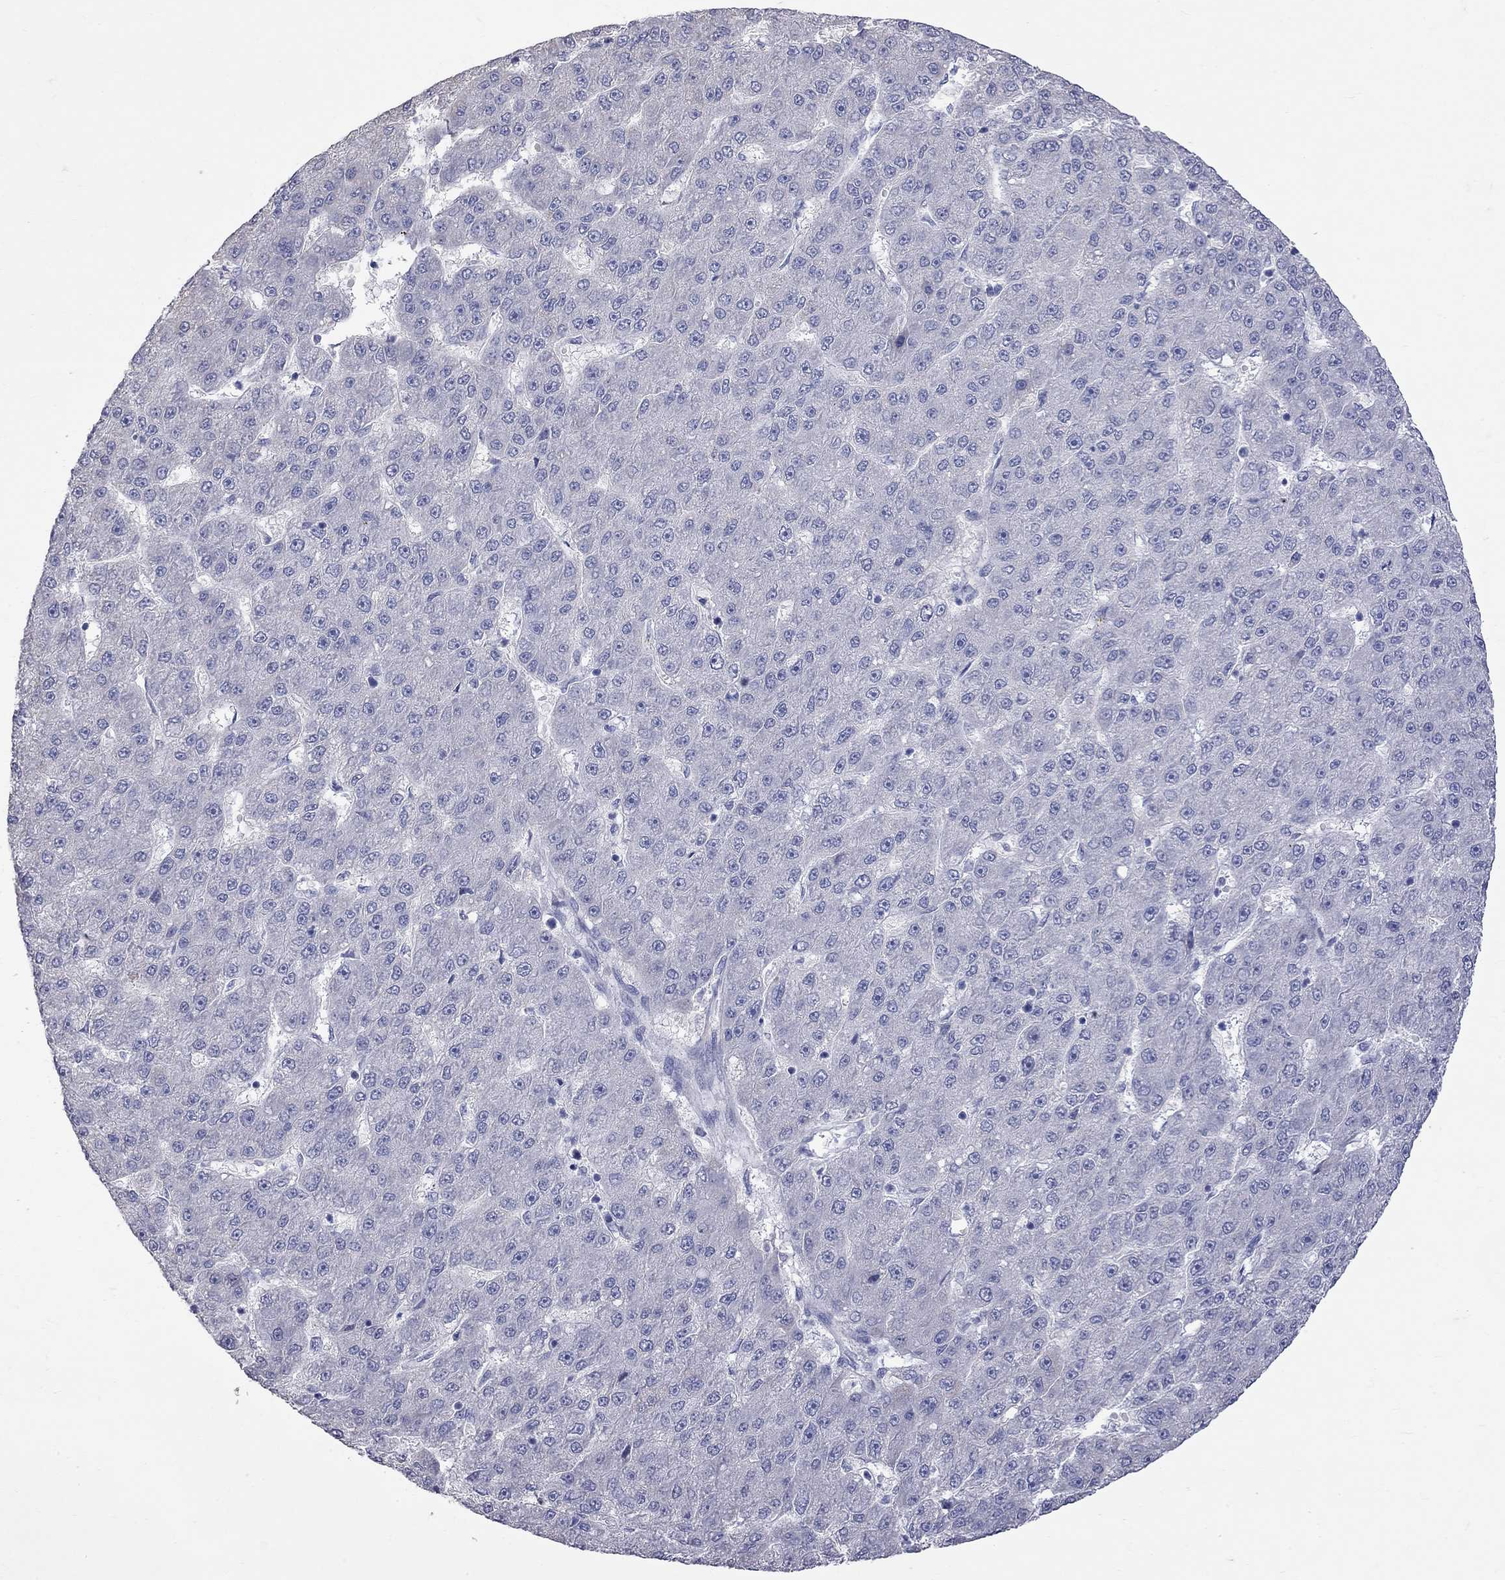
{"staining": {"intensity": "negative", "quantity": "none", "location": "none"}, "tissue": "liver cancer", "cell_type": "Tumor cells", "image_type": "cancer", "snomed": [{"axis": "morphology", "description": "Carcinoma, Hepatocellular, NOS"}, {"axis": "topography", "description": "Liver"}], "caption": "Immunohistochemistry photomicrograph of neoplastic tissue: human liver cancer stained with DAB (3,3'-diaminobenzidine) displays no significant protein staining in tumor cells.", "gene": "KCND2", "patient": {"sex": "male", "age": 67}}